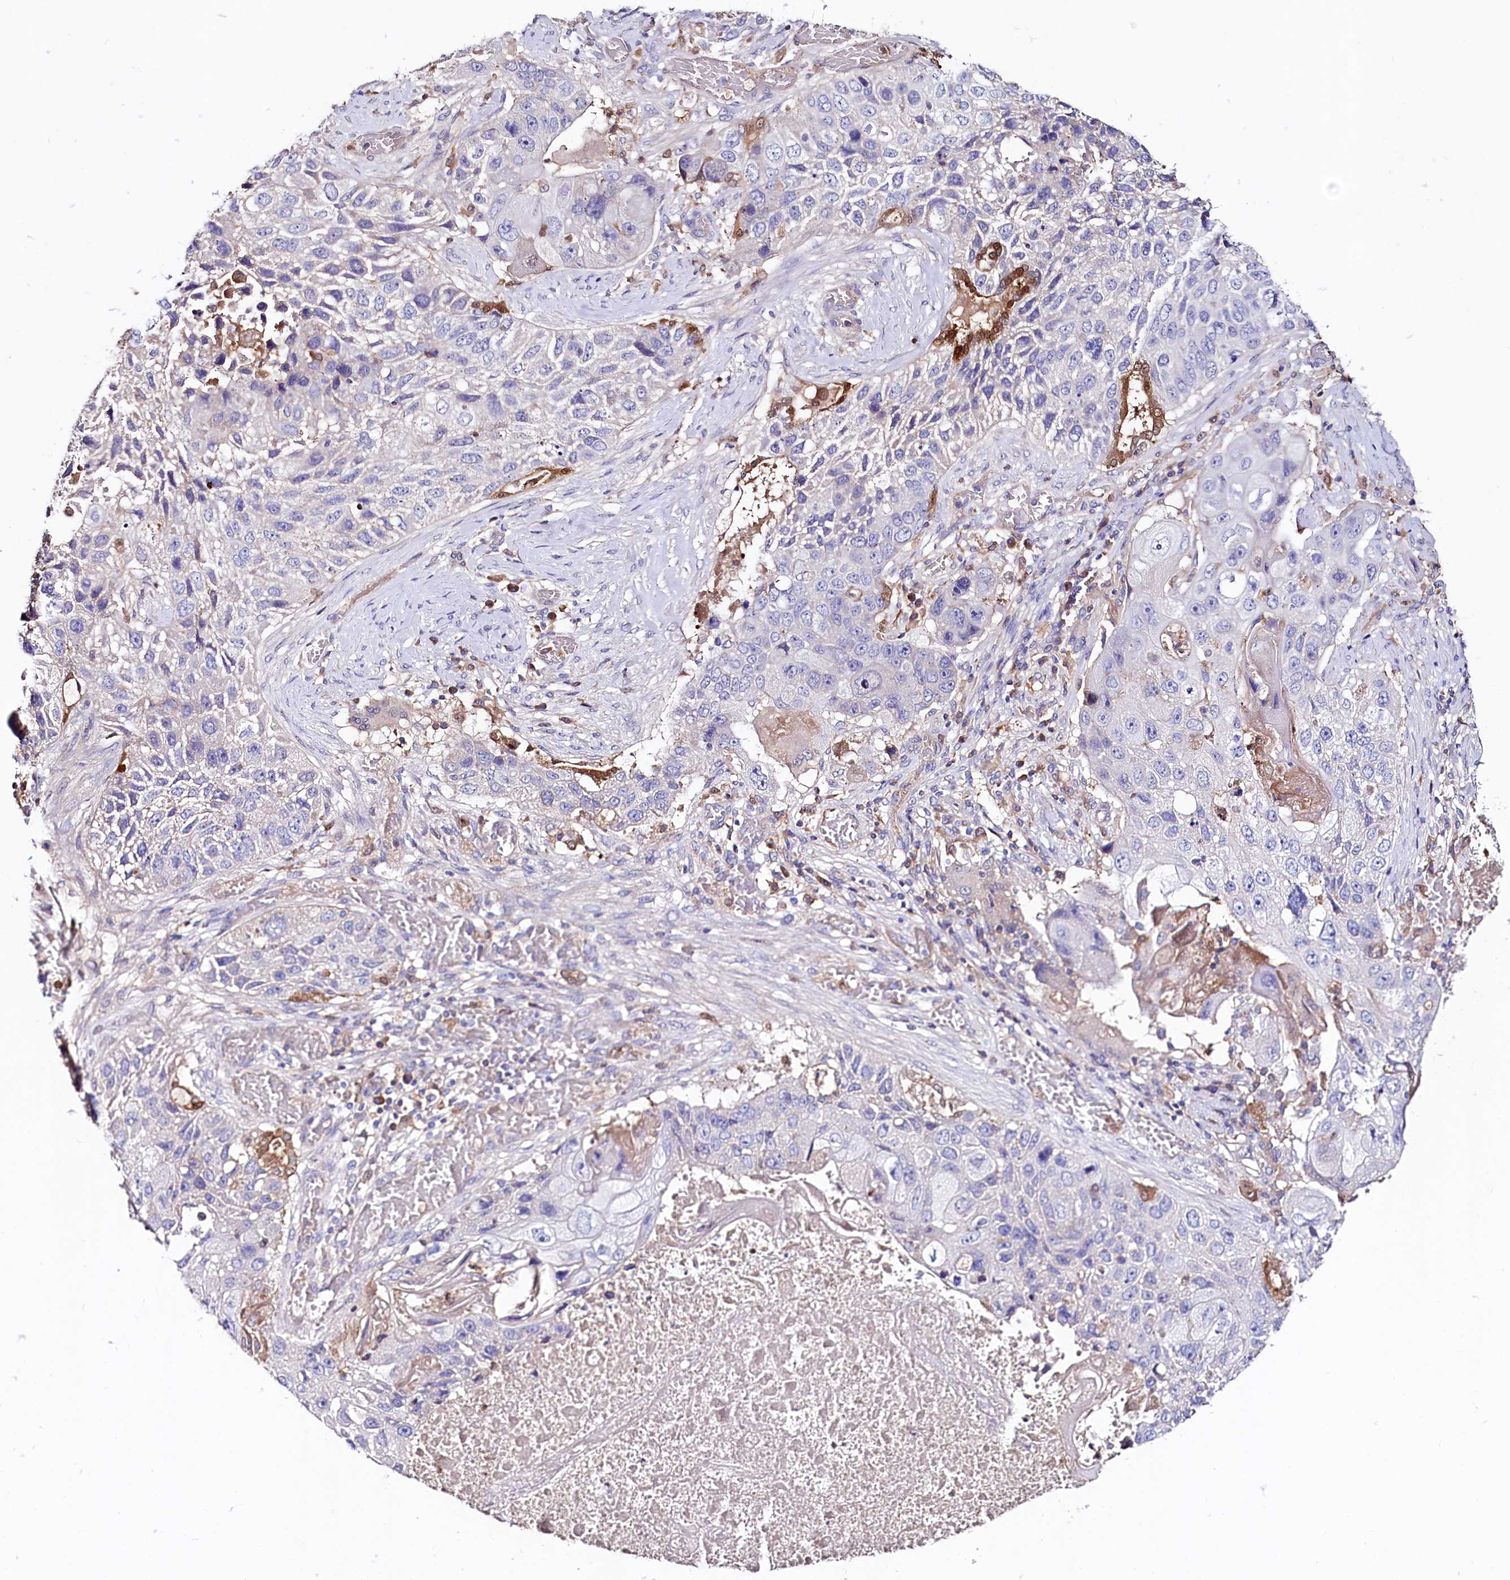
{"staining": {"intensity": "negative", "quantity": "none", "location": "none"}, "tissue": "lung cancer", "cell_type": "Tumor cells", "image_type": "cancer", "snomed": [{"axis": "morphology", "description": "Squamous cell carcinoma, NOS"}, {"axis": "topography", "description": "Lung"}], "caption": "IHC image of neoplastic tissue: human squamous cell carcinoma (lung) stained with DAB (3,3'-diaminobenzidine) displays no significant protein expression in tumor cells. The staining is performed using DAB (3,3'-diaminobenzidine) brown chromogen with nuclei counter-stained in using hematoxylin.", "gene": "IL17RD", "patient": {"sex": "male", "age": 61}}